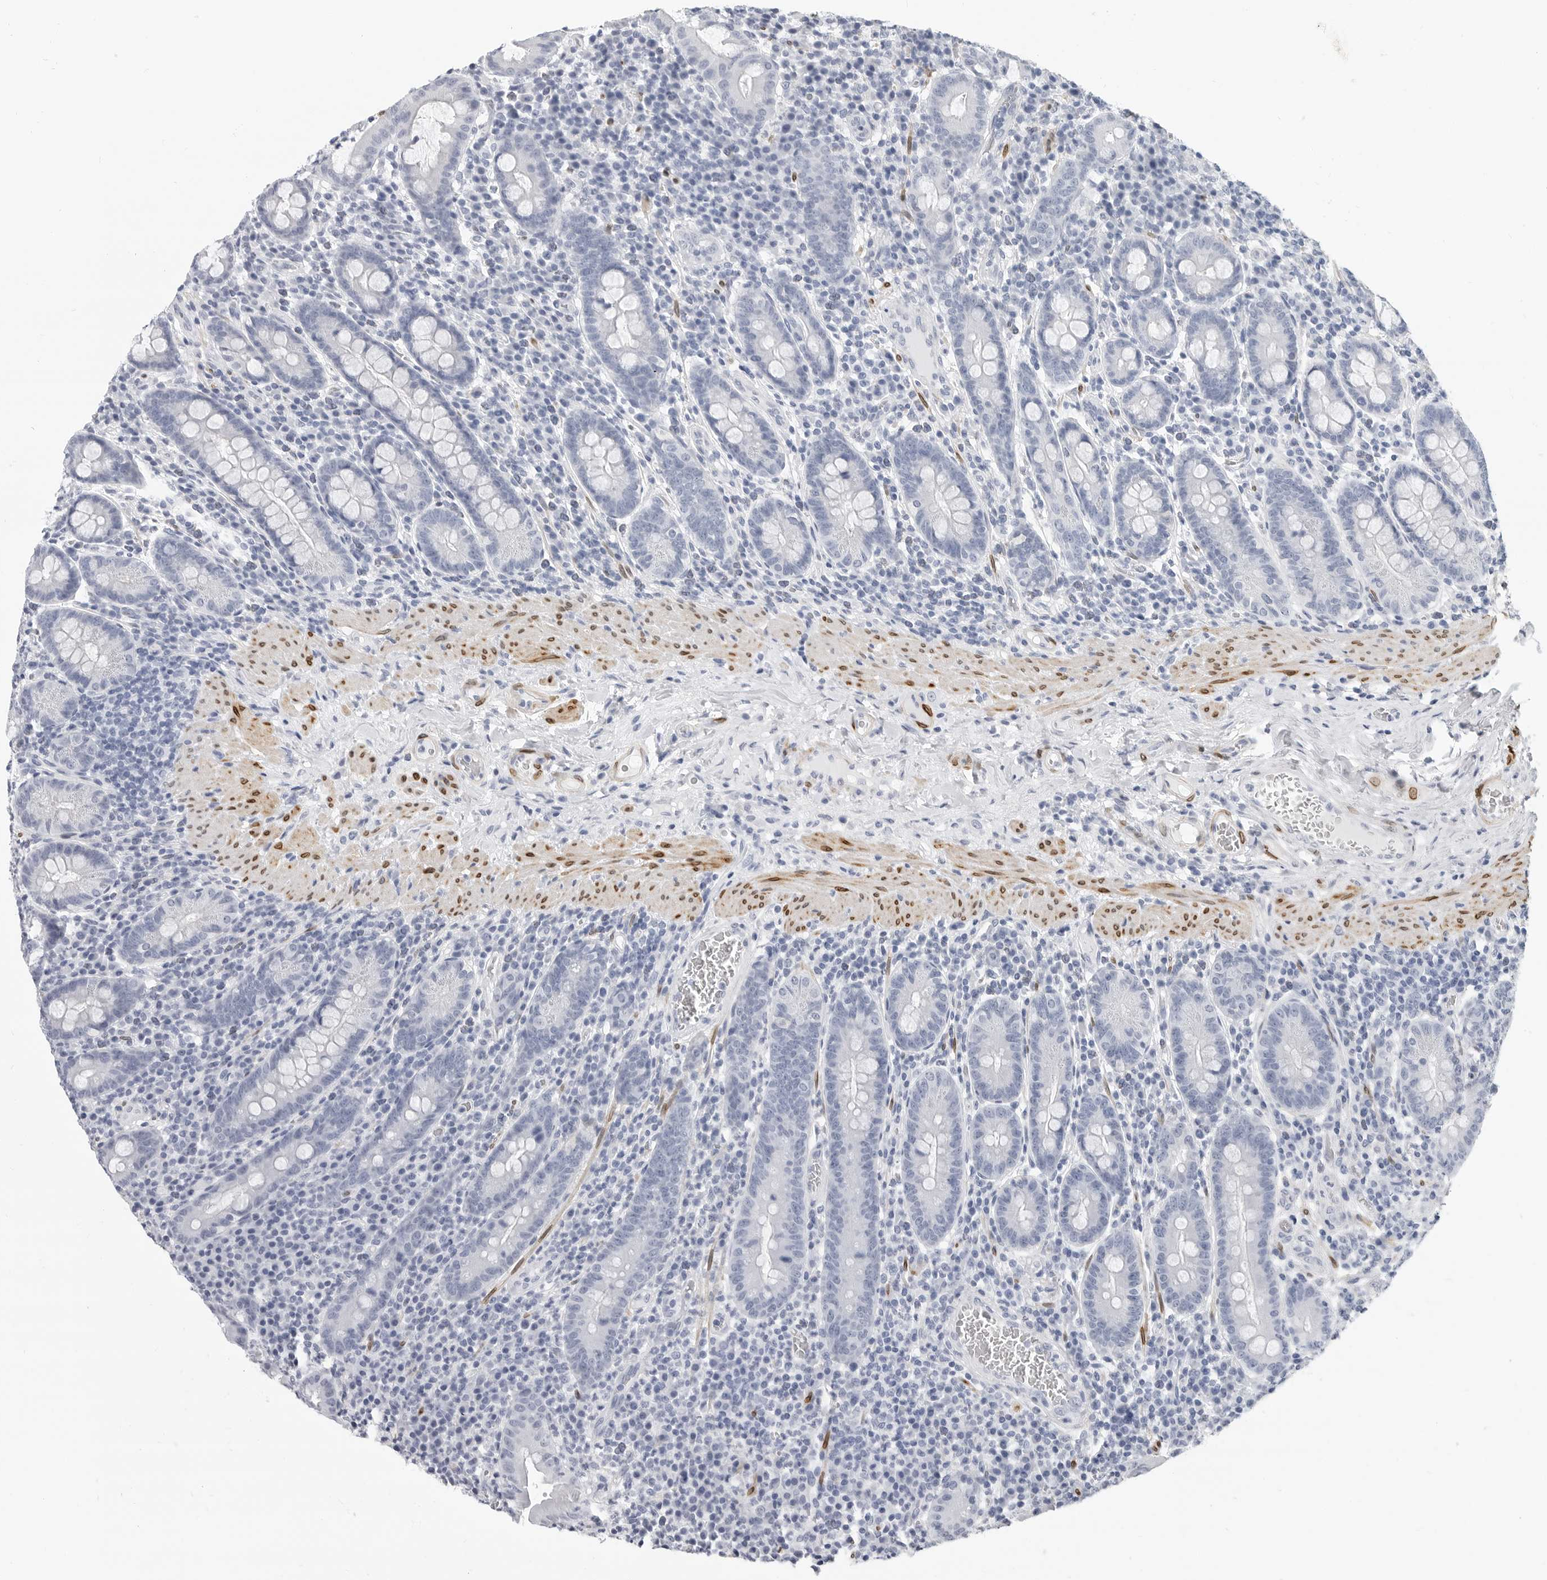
{"staining": {"intensity": "negative", "quantity": "none", "location": "none"}, "tissue": "duodenum", "cell_type": "Glandular cells", "image_type": "normal", "snomed": [{"axis": "morphology", "description": "Normal tissue, NOS"}, {"axis": "morphology", "description": "Adenocarcinoma, NOS"}, {"axis": "topography", "description": "Pancreas"}, {"axis": "topography", "description": "Duodenum"}], "caption": "Glandular cells are negative for protein expression in normal human duodenum. Brightfield microscopy of IHC stained with DAB (3,3'-diaminobenzidine) (brown) and hematoxylin (blue), captured at high magnification.", "gene": "PLN", "patient": {"sex": "male", "age": 50}}